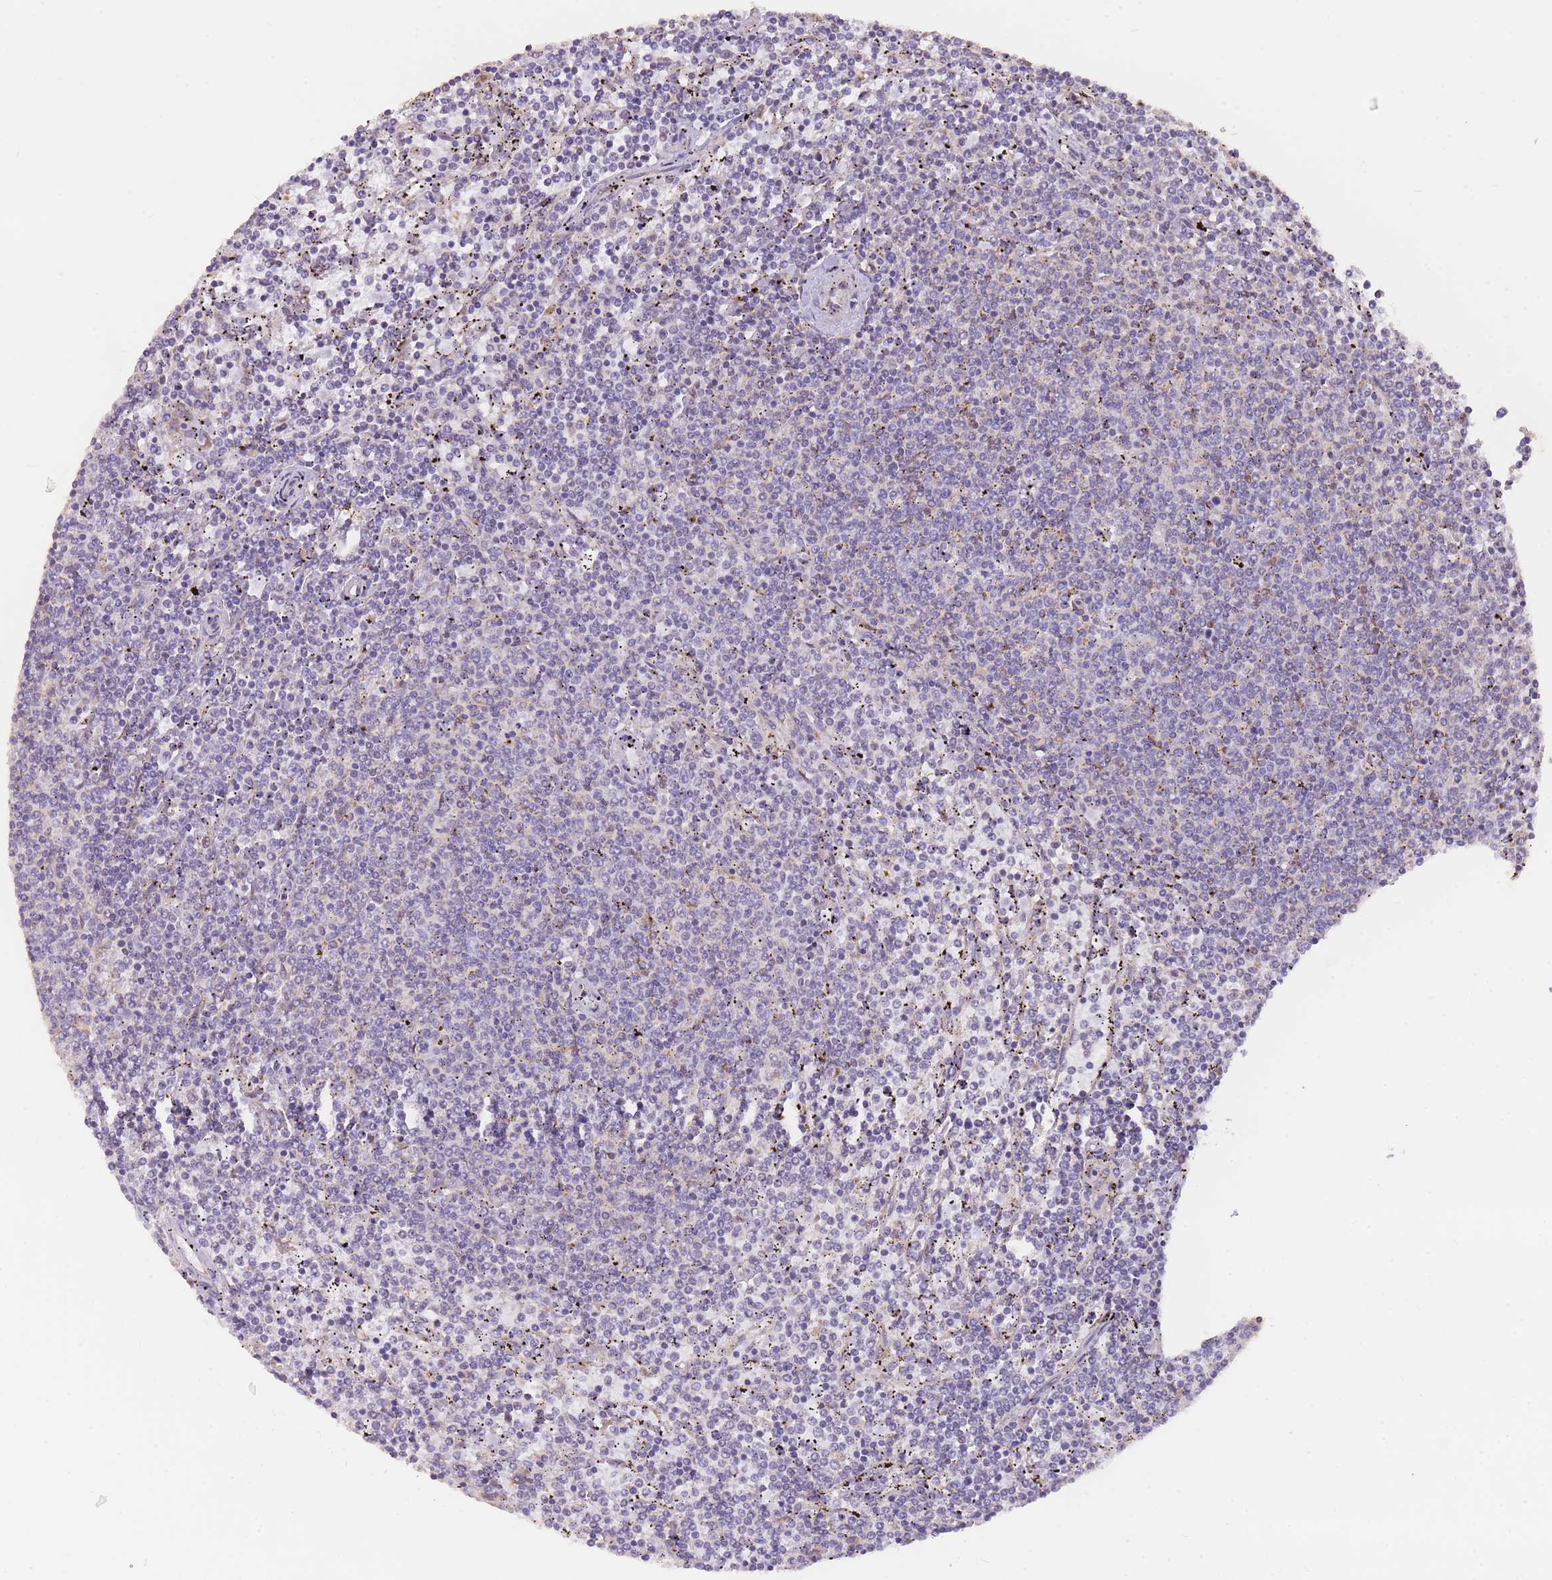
{"staining": {"intensity": "negative", "quantity": "none", "location": "none"}, "tissue": "lymphoma", "cell_type": "Tumor cells", "image_type": "cancer", "snomed": [{"axis": "morphology", "description": "Malignant lymphoma, non-Hodgkin's type, Low grade"}, {"axis": "topography", "description": "Spleen"}], "caption": "The image reveals no staining of tumor cells in lymphoma.", "gene": "TOPAZ1", "patient": {"sex": "female", "age": 50}}